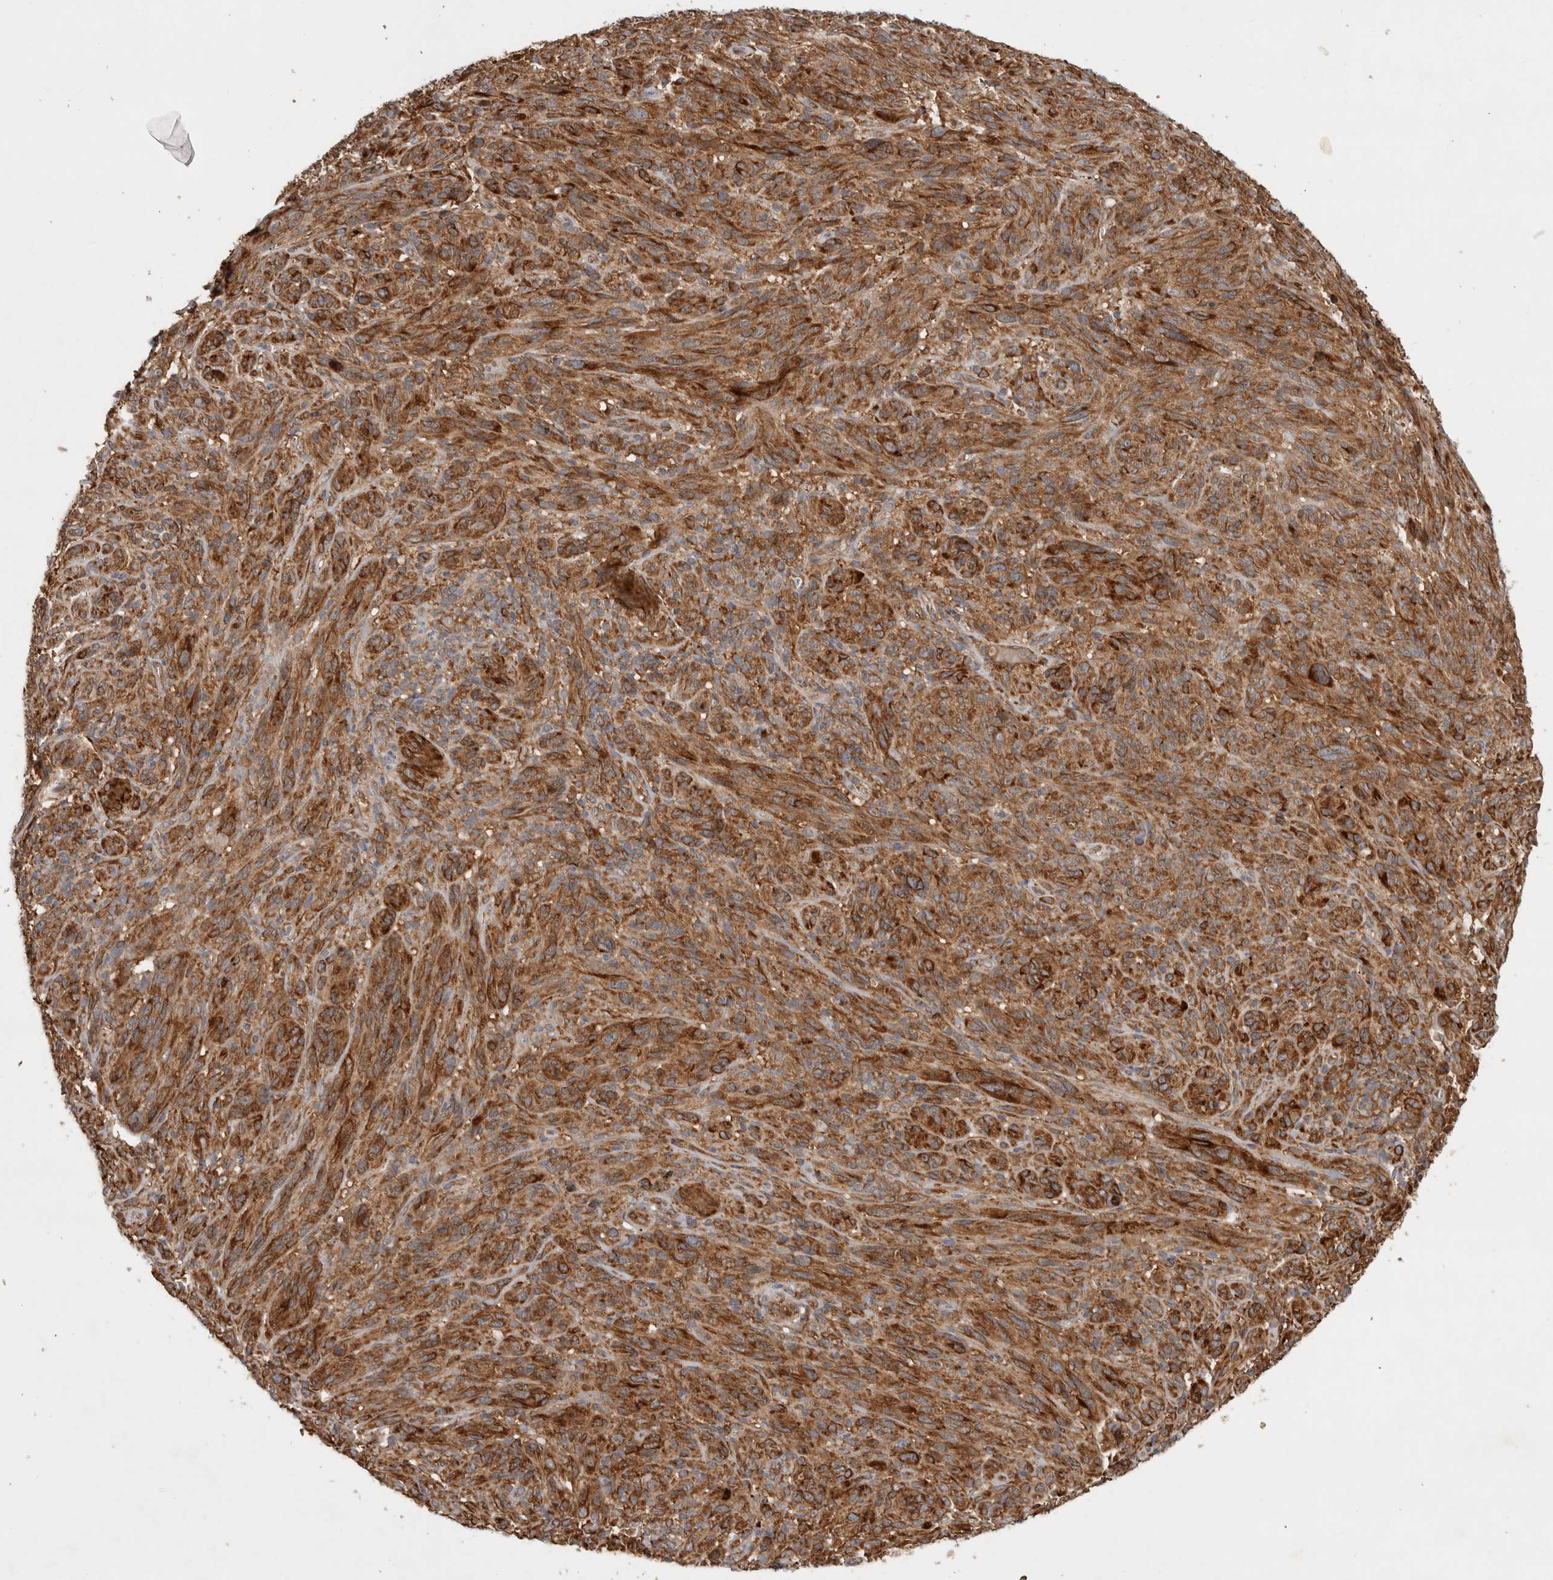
{"staining": {"intensity": "strong", "quantity": ">75%", "location": "cytoplasmic/membranous"}, "tissue": "melanoma", "cell_type": "Tumor cells", "image_type": "cancer", "snomed": [{"axis": "morphology", "description": "Malignant melanoma, NOS"}, {"axis": "topography", "description": "Skin of head"}], "caption": "Malignant melanoma stained with a protein marker displays strong staining in tumor cells.", "gene": "TUBD1", "patient": {"sex": "male", "age": 96}}